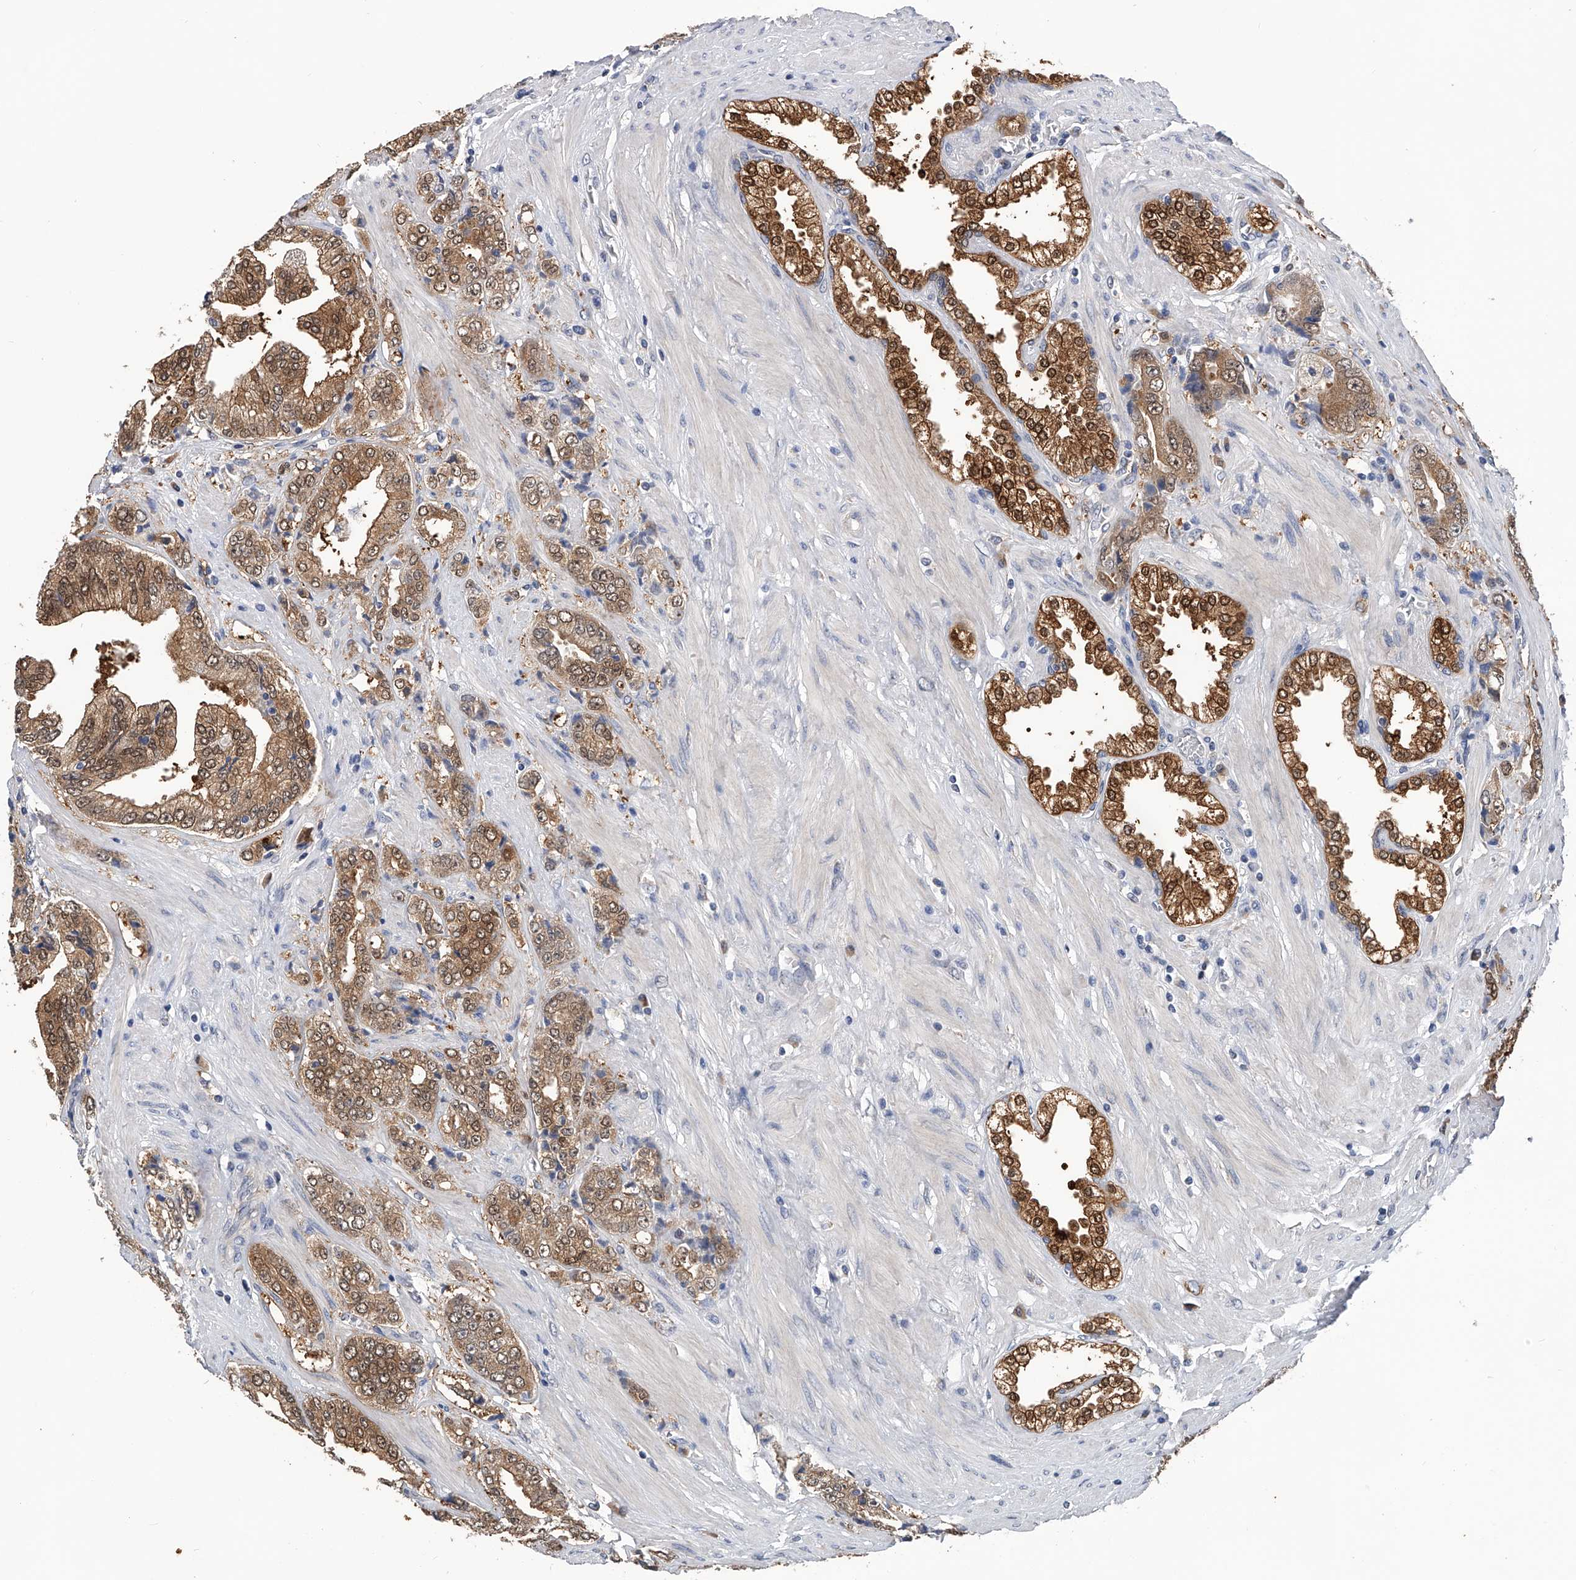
{"staining": {"intensity": "moderate", "quantity": ">75%", "location": "cytoplasmic/membranous,nuclear"}, "tissue": "prostate cancer", "cell_type": "Tumor cells", "image_type": "cancer", "snomed": [{"axis": "morphology", "description": "Adenocarcinoma, High grade"}, {"axis": "topography", "description": "Prostate"}], "caption": "Protein staining of high-grade adenocarcinoma (prostate) tissue shows moderate cytoplasmic/membranous and nuclear expression in approximately >75% of tumor cells. The protein of interest is stained brown, and the nuclei are stained in blue (DAB IHC with brightfield microscopy, high magnification).", "gene": "PGM3", "patient": {"sex": "male", "age": 61}}